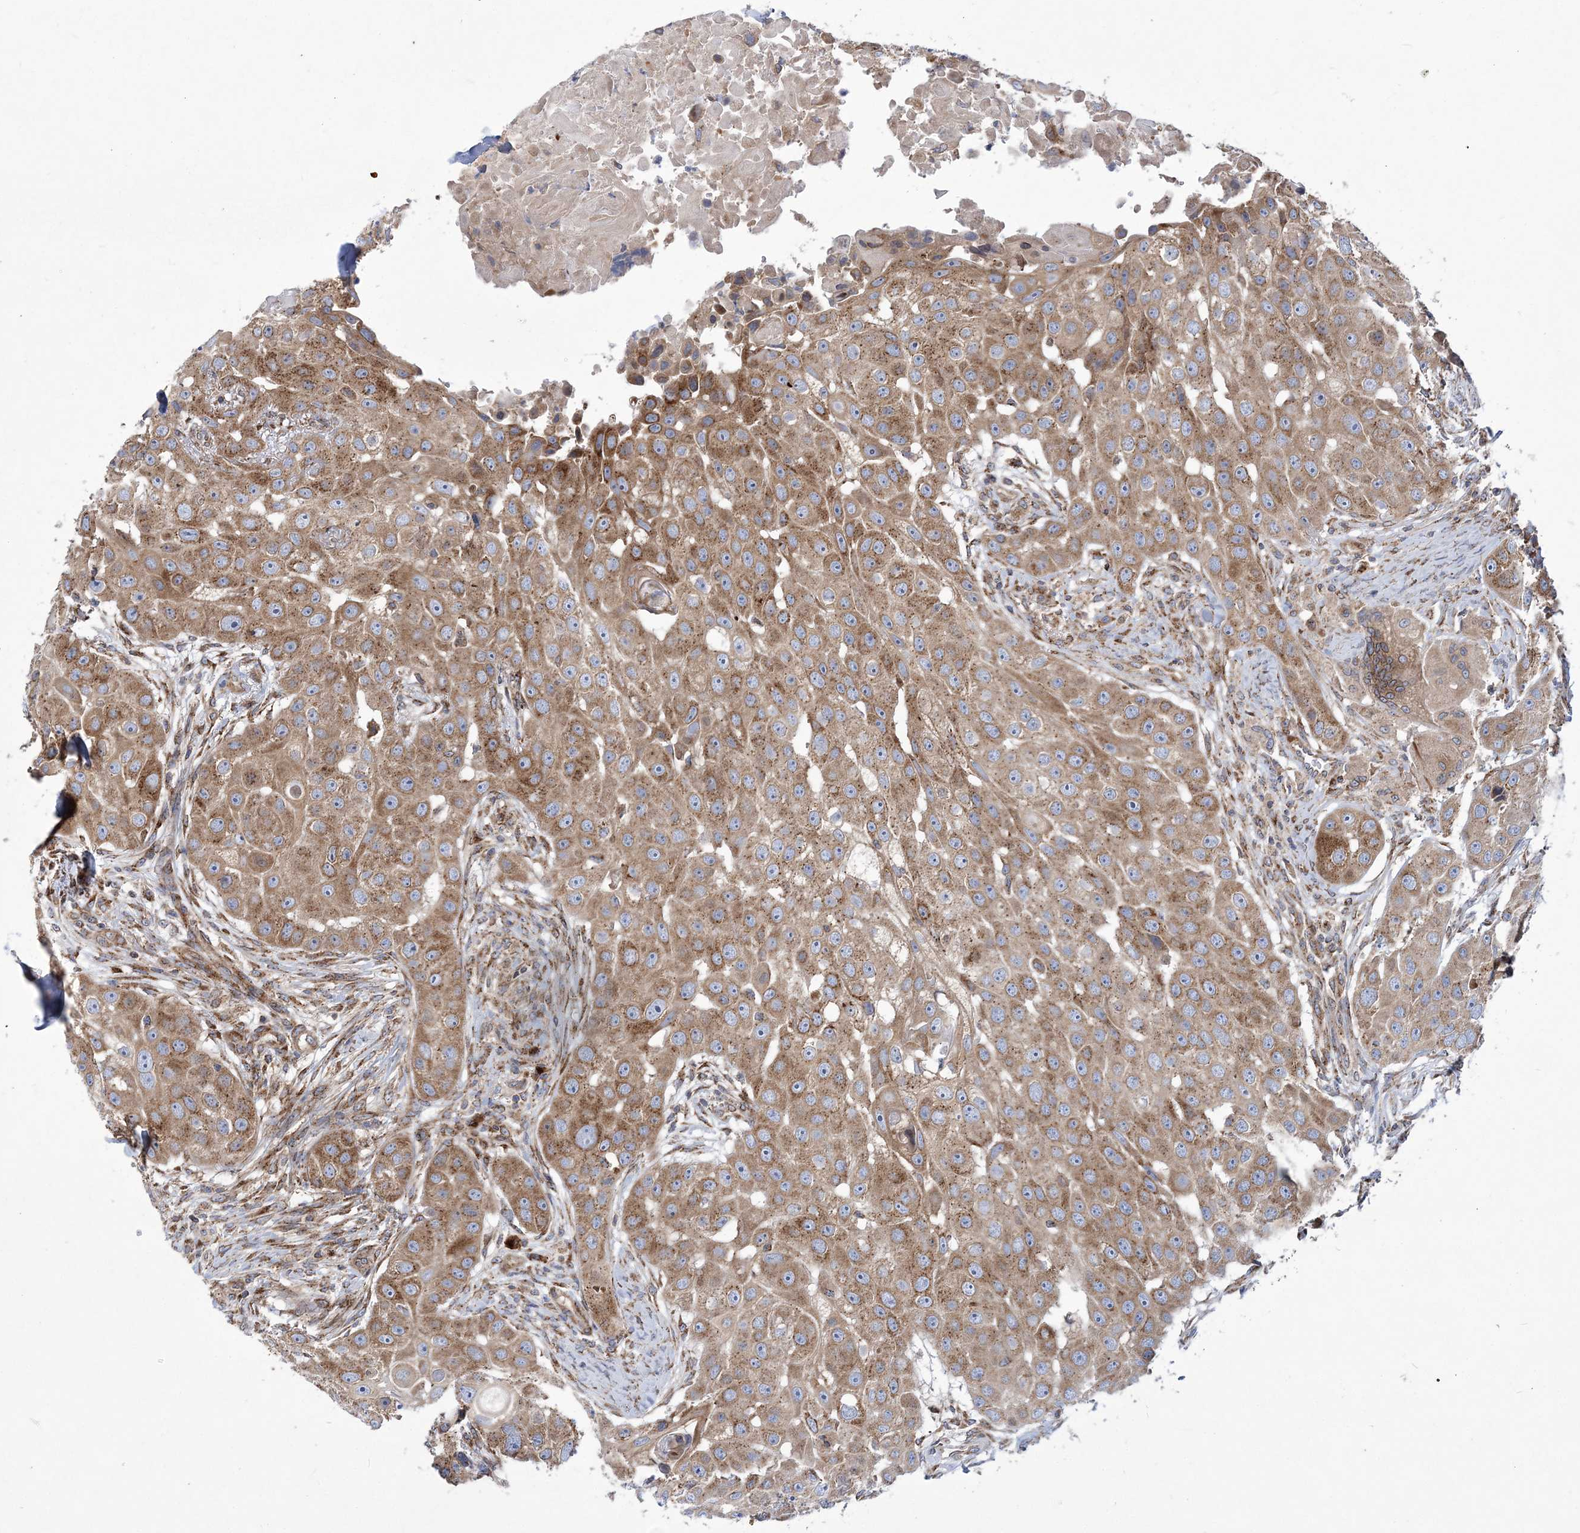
{"staining": {"intensity": "moderate", "quantity": ">75%", "location": "cytoplasmic/membranous"}, "tissue": "head and neck cancer", "cell_type": "Tumor cells", "image_type": "cancer", "snomed": [{"axis": "morphology", "description": "Normal tissue, NOS"}, {"axis": "morphology", "description": "Squamous cell carcinoma, NOS"}, {"axis": "topography", "description": "Skeletal muscle"}, {"axis": "topography", "description": "Head-Neck"}], "caption": "IHC staining of squamous cell carcinoma (head and neck), which demonstrates medium levels of moderate cytoplasmic/membranous staining in about >75% of tumor cells indicating moderate cytoplasmic/membranous protein positivity. The staining was performed using DAB (3,3'-diaminobenzidine) (brown) for protein detection and nuclei were counterstained in hematoxylin (blue).", "gene": "COPB2", "patient": {"sex": "male", "age": 51}}